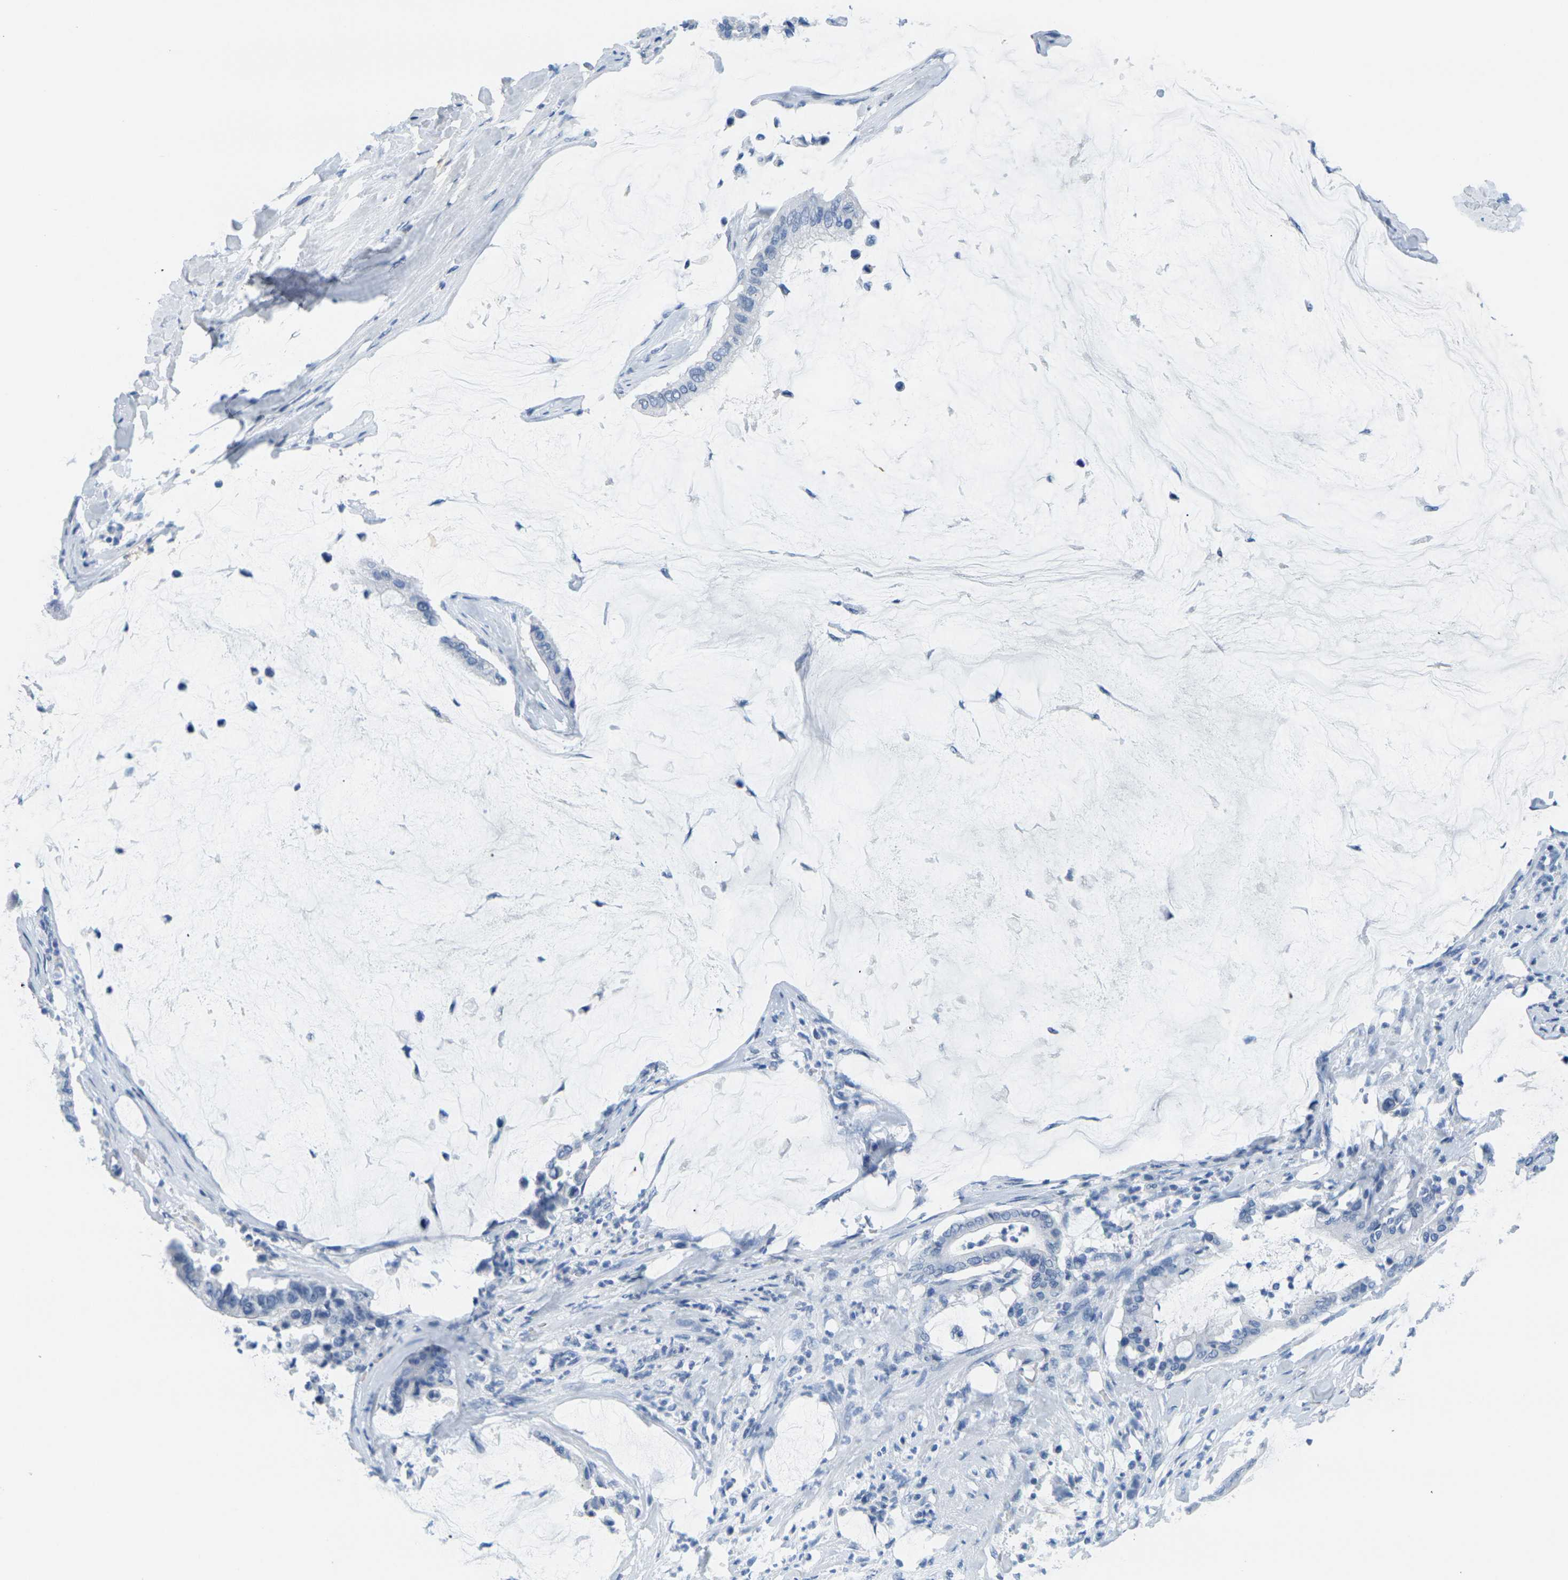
{"staining": {"intensity": "negative", "quantity": "none", "location": "none"}, "tissue": "pancreatic cancer", "cell_type": "Tumor cells", "image_type": "cancer", "snomed": [{"axis": "morphology", "description": "Adenocarcinoma, NOS"}, {"axis": "topography", "description": "Pancreas"}], "caption": "Tumor cells show no significant protein staining in pancreatic adenocarcinoma. (DAB immunohistochemistry (IHC) visualized using brightfield microscopy, high magnification).", "gene": "CTAG1A", "patient": {"sex": "male", "age": 41}}